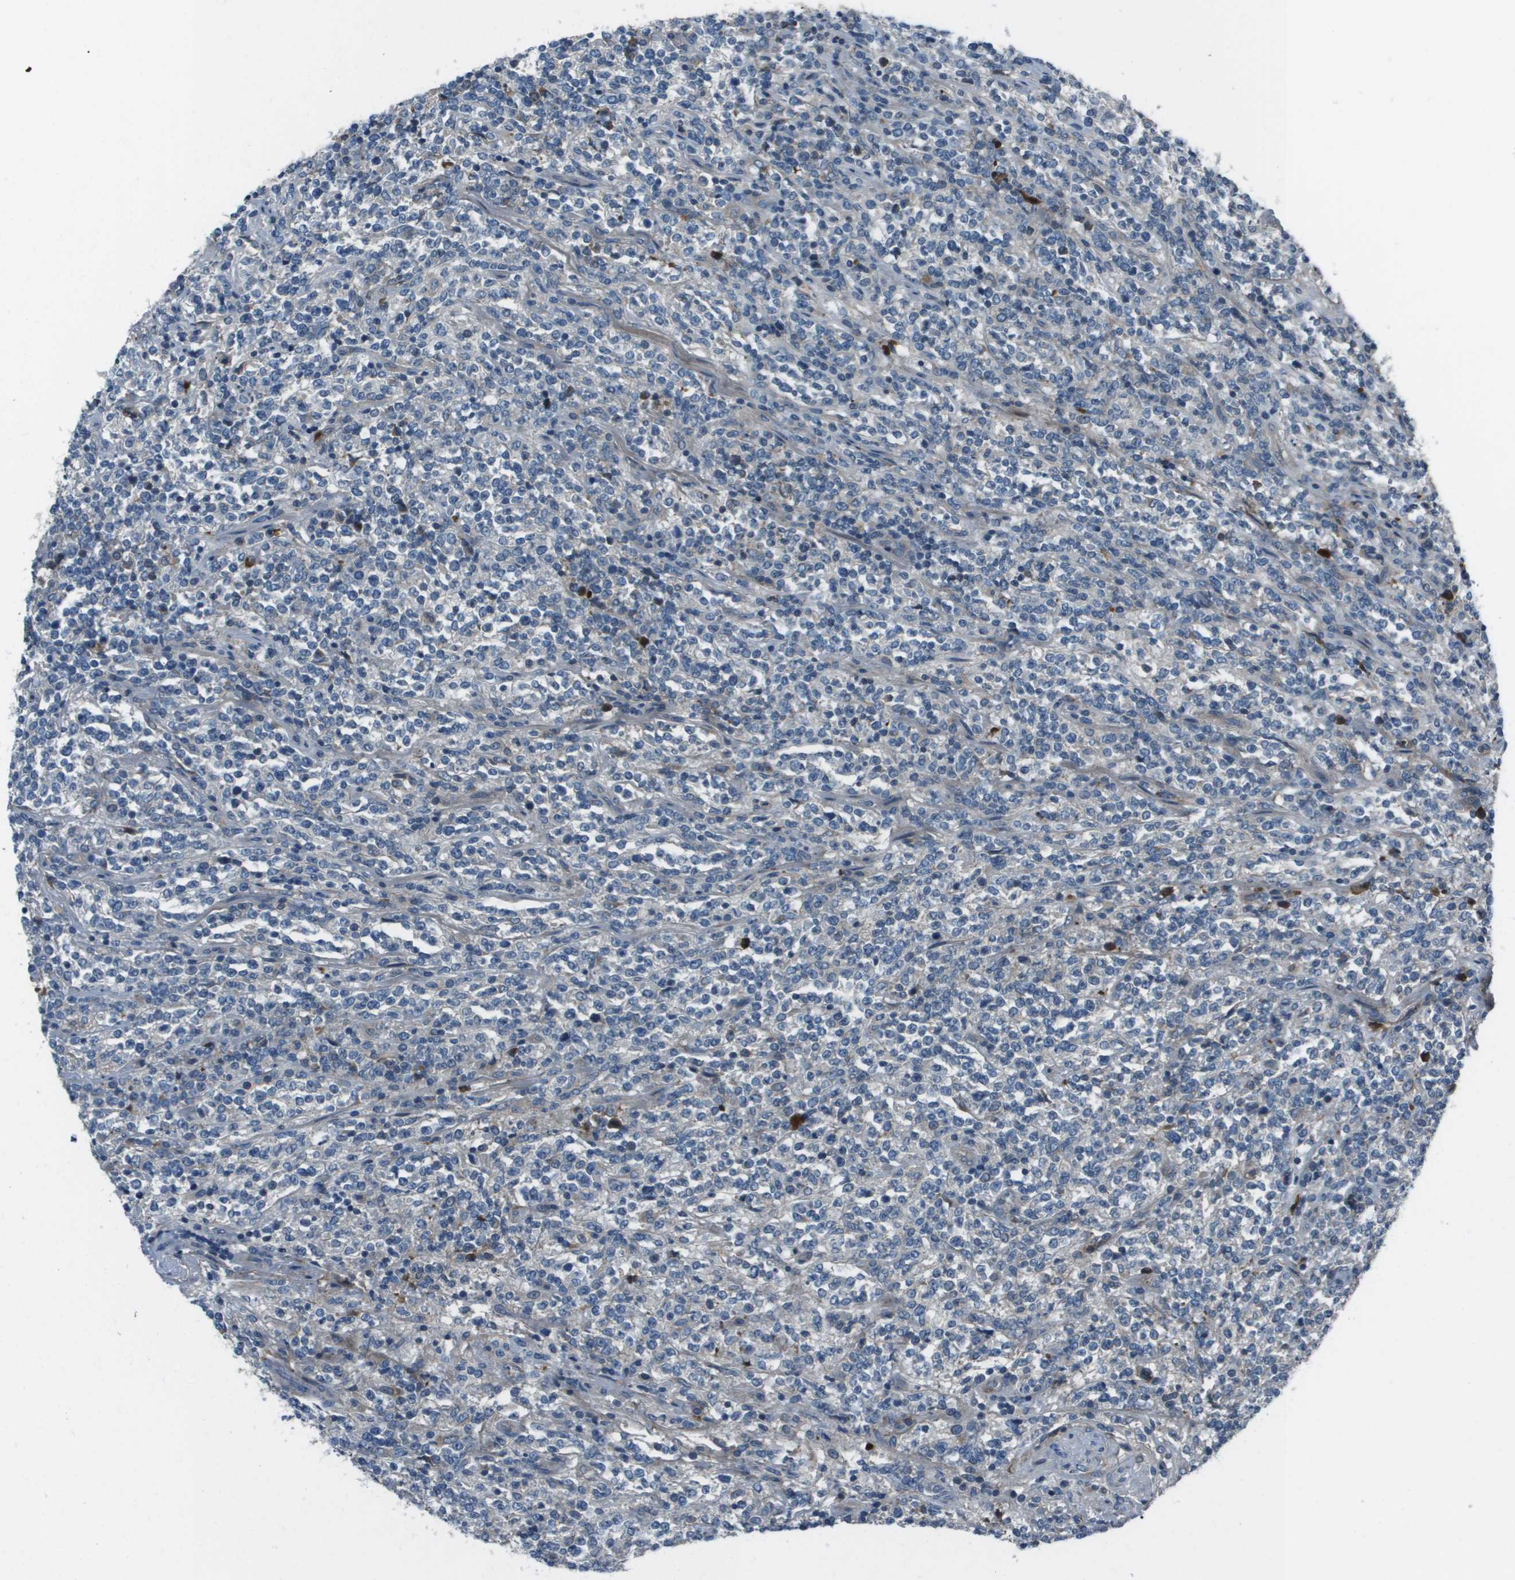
{"staining": {"intensity": "negative", "quantity": "none", "location": "none"}, "tissue": "lymphoma", "cell_type": "Tumor cells", "image_type": "cancer", "snomed": [{"axis": "morphology", "description": "Malignant lymphoma, non-Hodgkin's type, High grade"}, {"axis": "topography", "description": "Soft tissue"}], "caption": "This is an IHC histopathology image of lymphoma. There is no positivity in tumor cells.", "gene": "PCOLCE", "patient": {"sex": "male", "age": 18}}